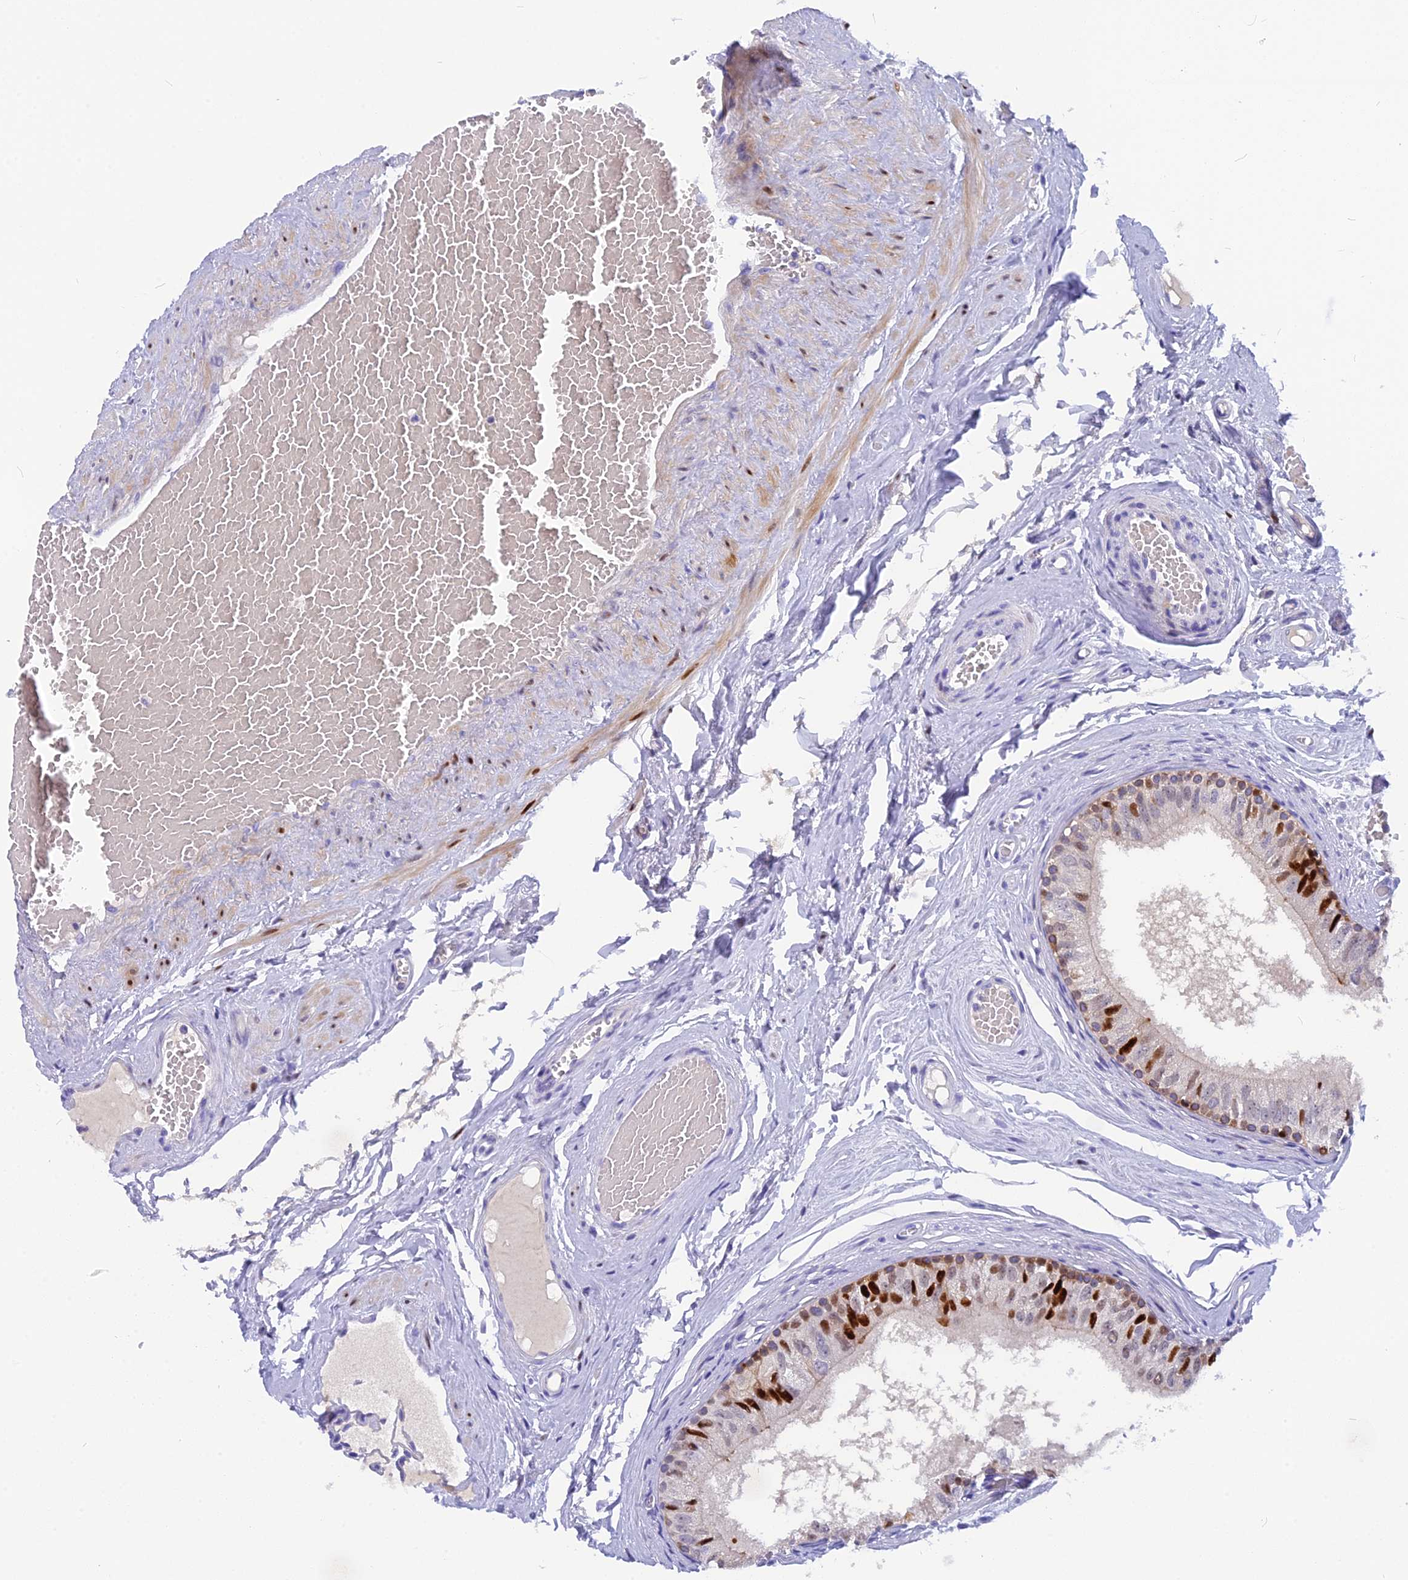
{"staining": {"intensity": "strong", "quantity": "25%-75%", "location": "nuclear"}, "tissue": "epididymis", "cell_type": "Glandular cells", "image_type": "normal", "snomed": [{"axis": "morphology", "description": "Normal tissue, NOS"}, {"axis": "topography", "description": "Epididymis"}], "caption": "Immunohistochemical staining of unremarkable human epididymis reveals high levels of strong nuclear expression in approximately 25%-75% of glandular cells.", "gene": "NKPD1", "patient": {"sex": "male", "age": 79}}